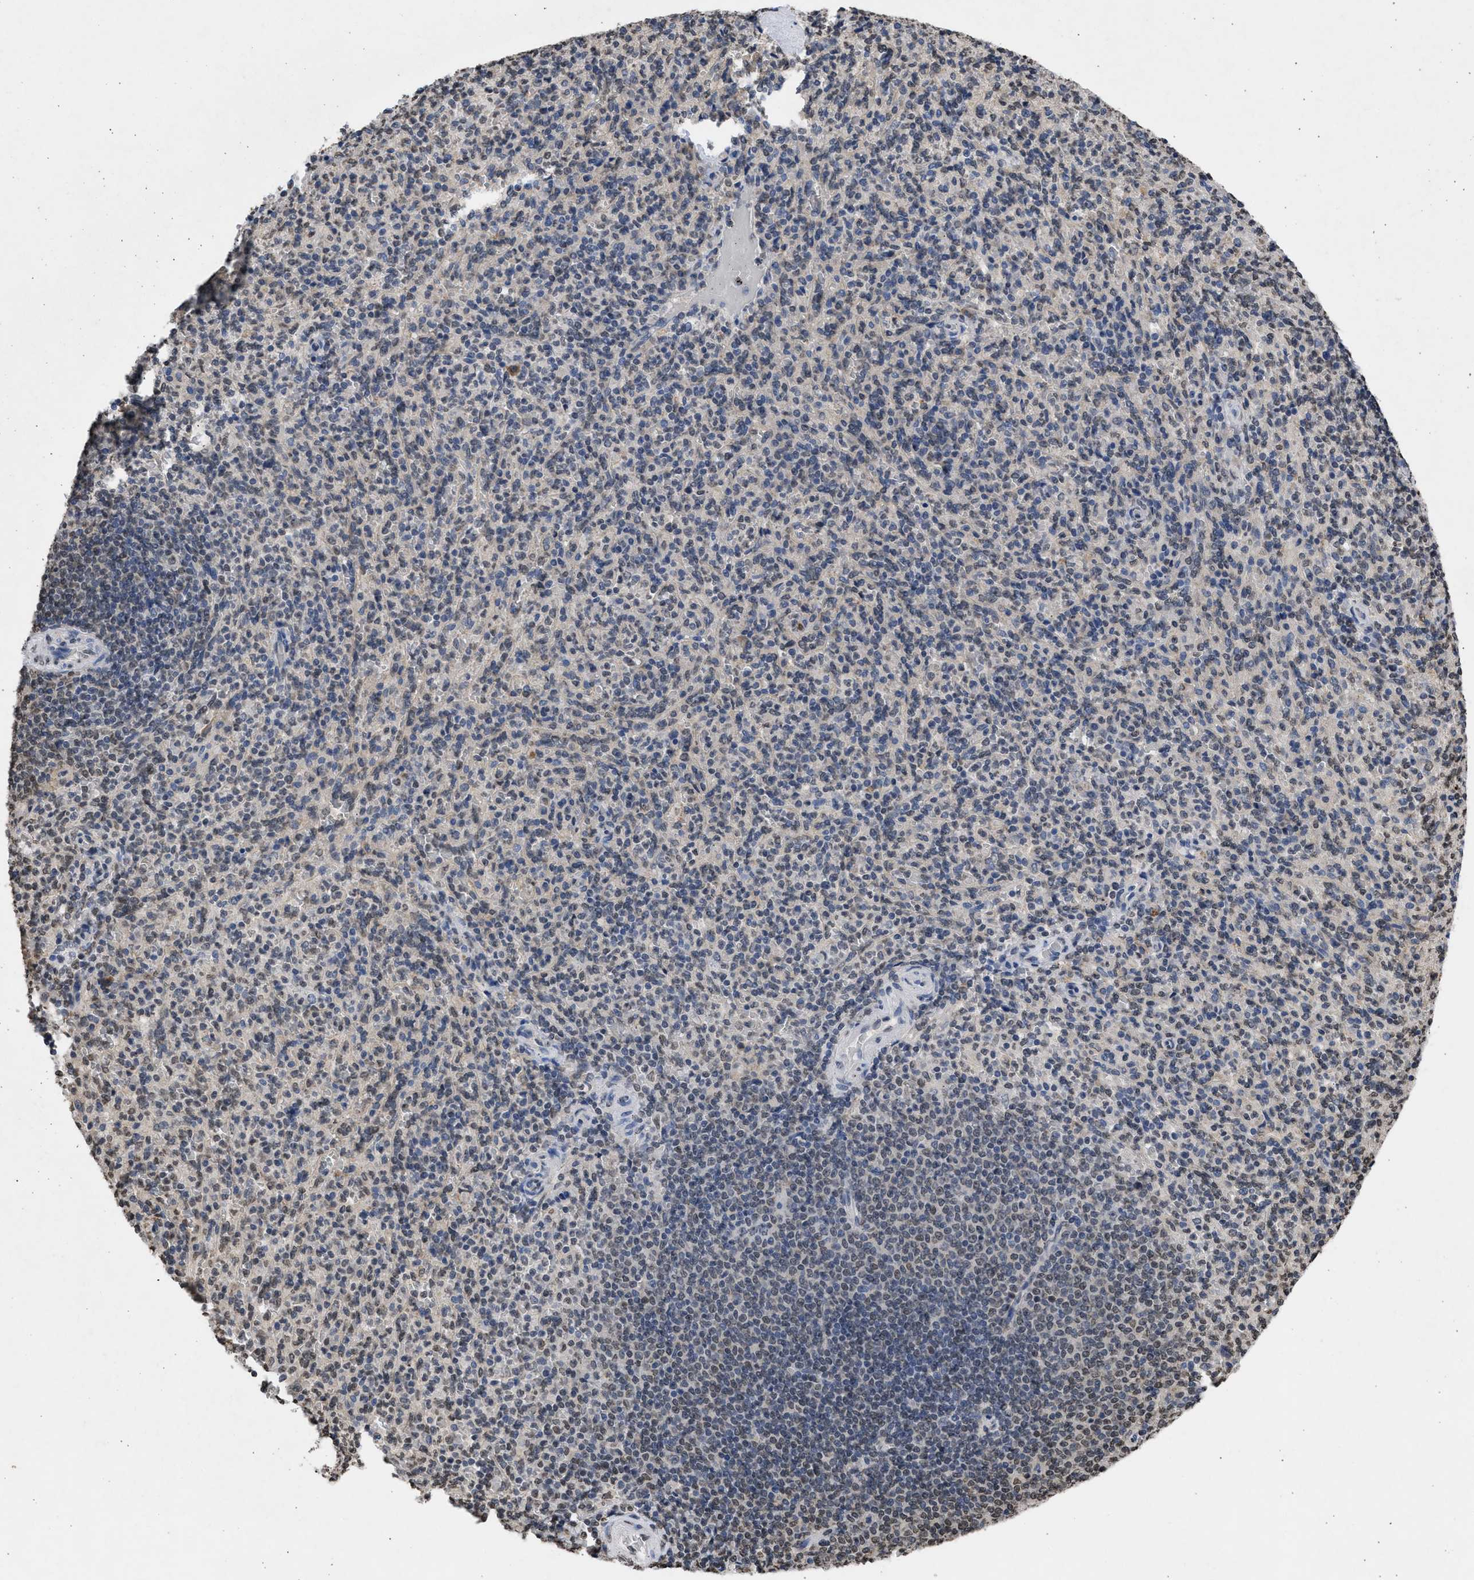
{"staining": {"intensity": "weak", "quantity": "<25%", "location": "nuclear"}, "tissue": "spleen", "cell_type": "Cells in red pulp", "image_type": "normal", "snomed": [{"axis": "morphology", "description": "Normal tissue, NOS"}, {"axis": "topography", "description": "Spleen"}], "caption": "An immunohistochemistry histopathology image of normal spleen is shown. There is no staining in cells in red pulp of spleen.", "gene": "NUP35", "patient": {"sex": "male", "age": 36}}